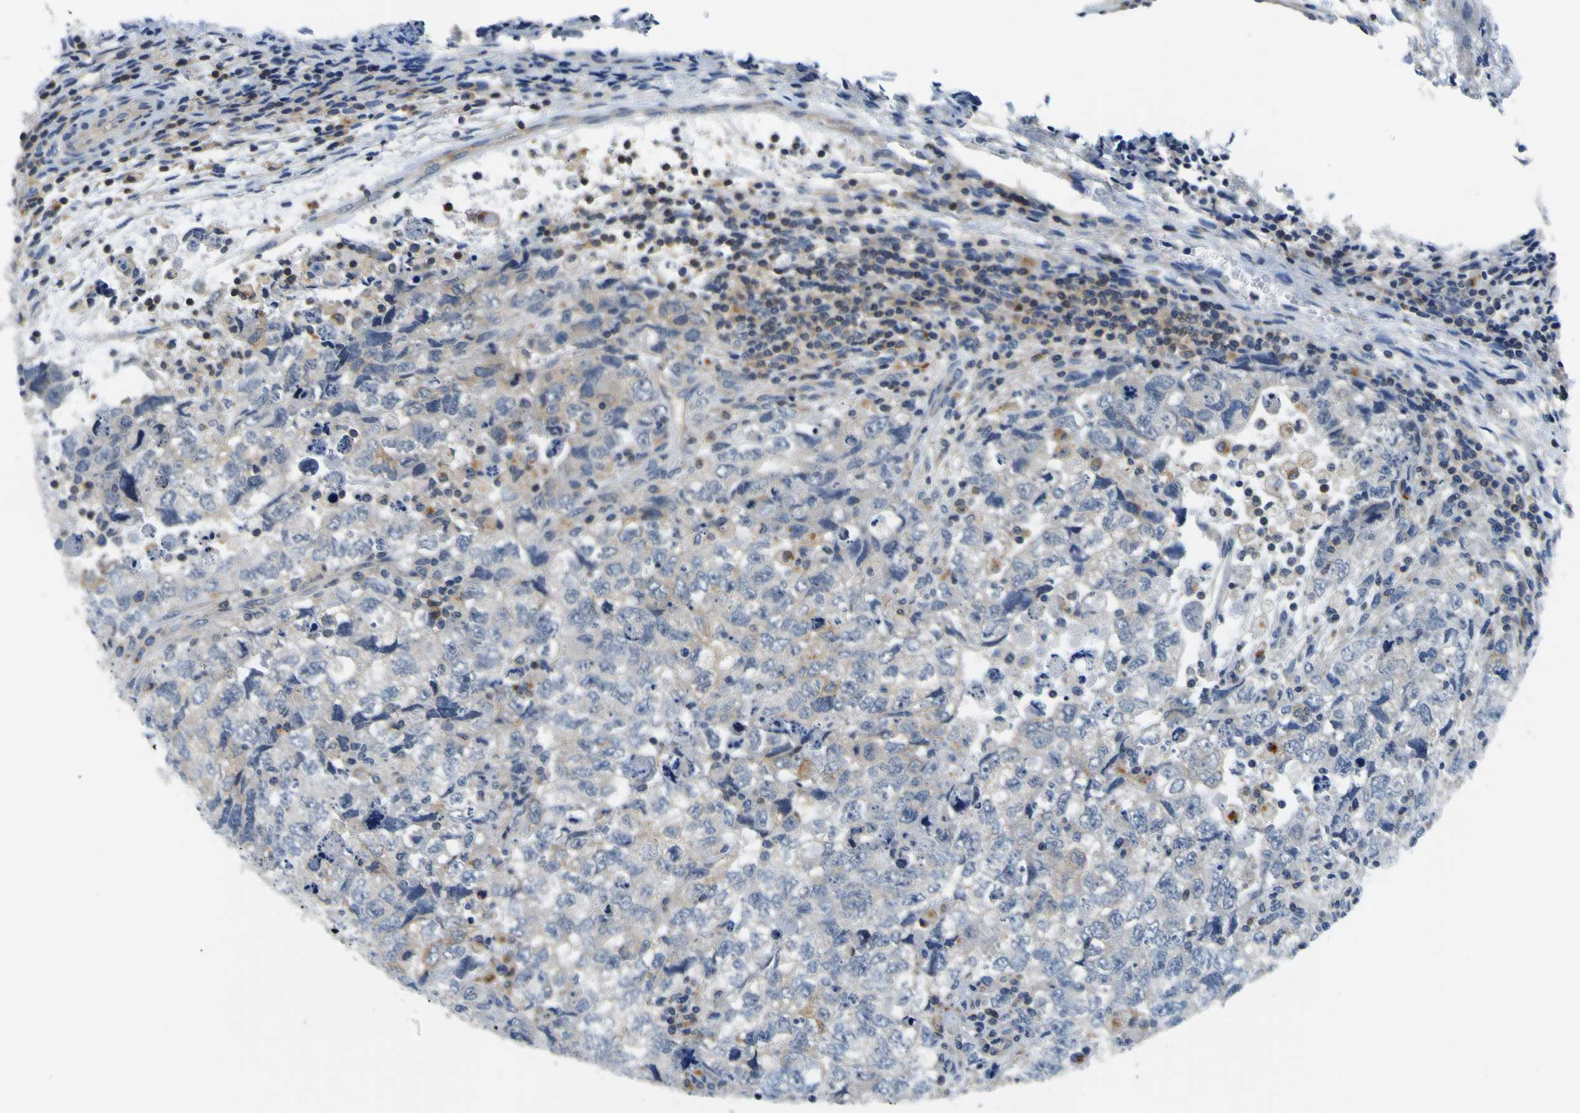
{"staining": {"intensity": "moderate", "quantity": "<25%", "location": "cytoplasmic/membranous"}, "tissue": "testis cancer", "cell_type": "Tumor cells", "image_type": "cancer", "snomed": [{"axis": "morphology", "description": "Carcinoma, Embryonal, NOS"}, {"axis": "topography", "description": "Testis"}], "caption": "Human embryonal carcinoma (testis) stained with a brown dye shows moderate cytoplasmic/membranous positive expression in about <25% of tumor cells.", "gene": "TNIK", "patient": {"sex": "male", "age": 36}}